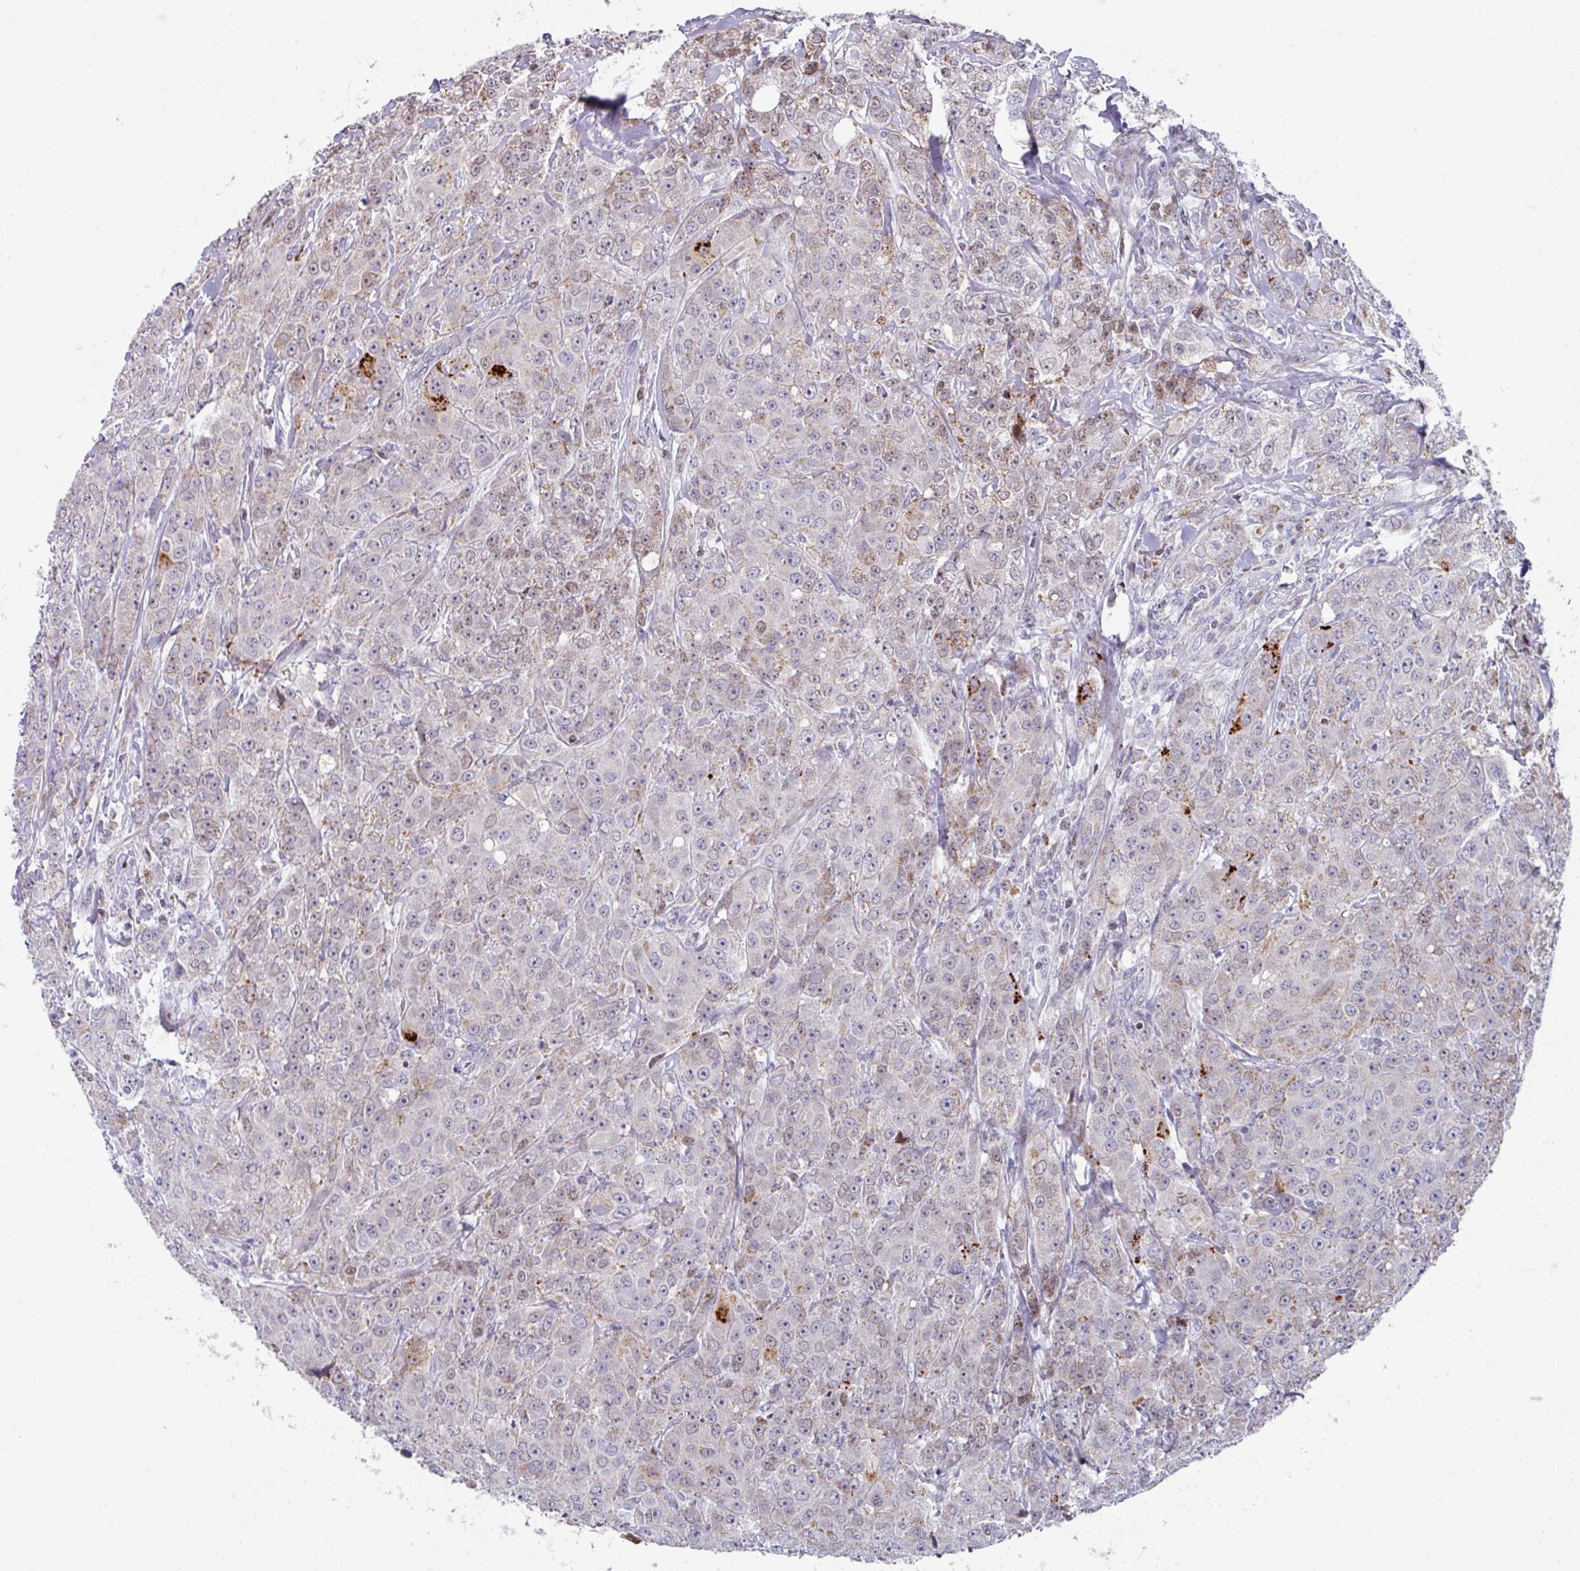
{"staining": {"intensity": "weak", "quantity": "25%-75%", "location": "cytoplasmic/membranous"}, "tissue": "breast cancer", "cell_type": "Tumor cells", "image_type": "cancer", "snomed": [{"axis": "morphology", "description": "Duct carcinoma"}, {"axis": "topography", "description": "Breast"}], "caption": "Immunohistochemical staining of human invasive ductal carcinoma (breast) demonstrates low levels of weak cytoplasmic/membranous staining in approximately 25%-75% of tumor cells.", "gene": "CBX7", "patient": {"sex": "female", "age": 43}}